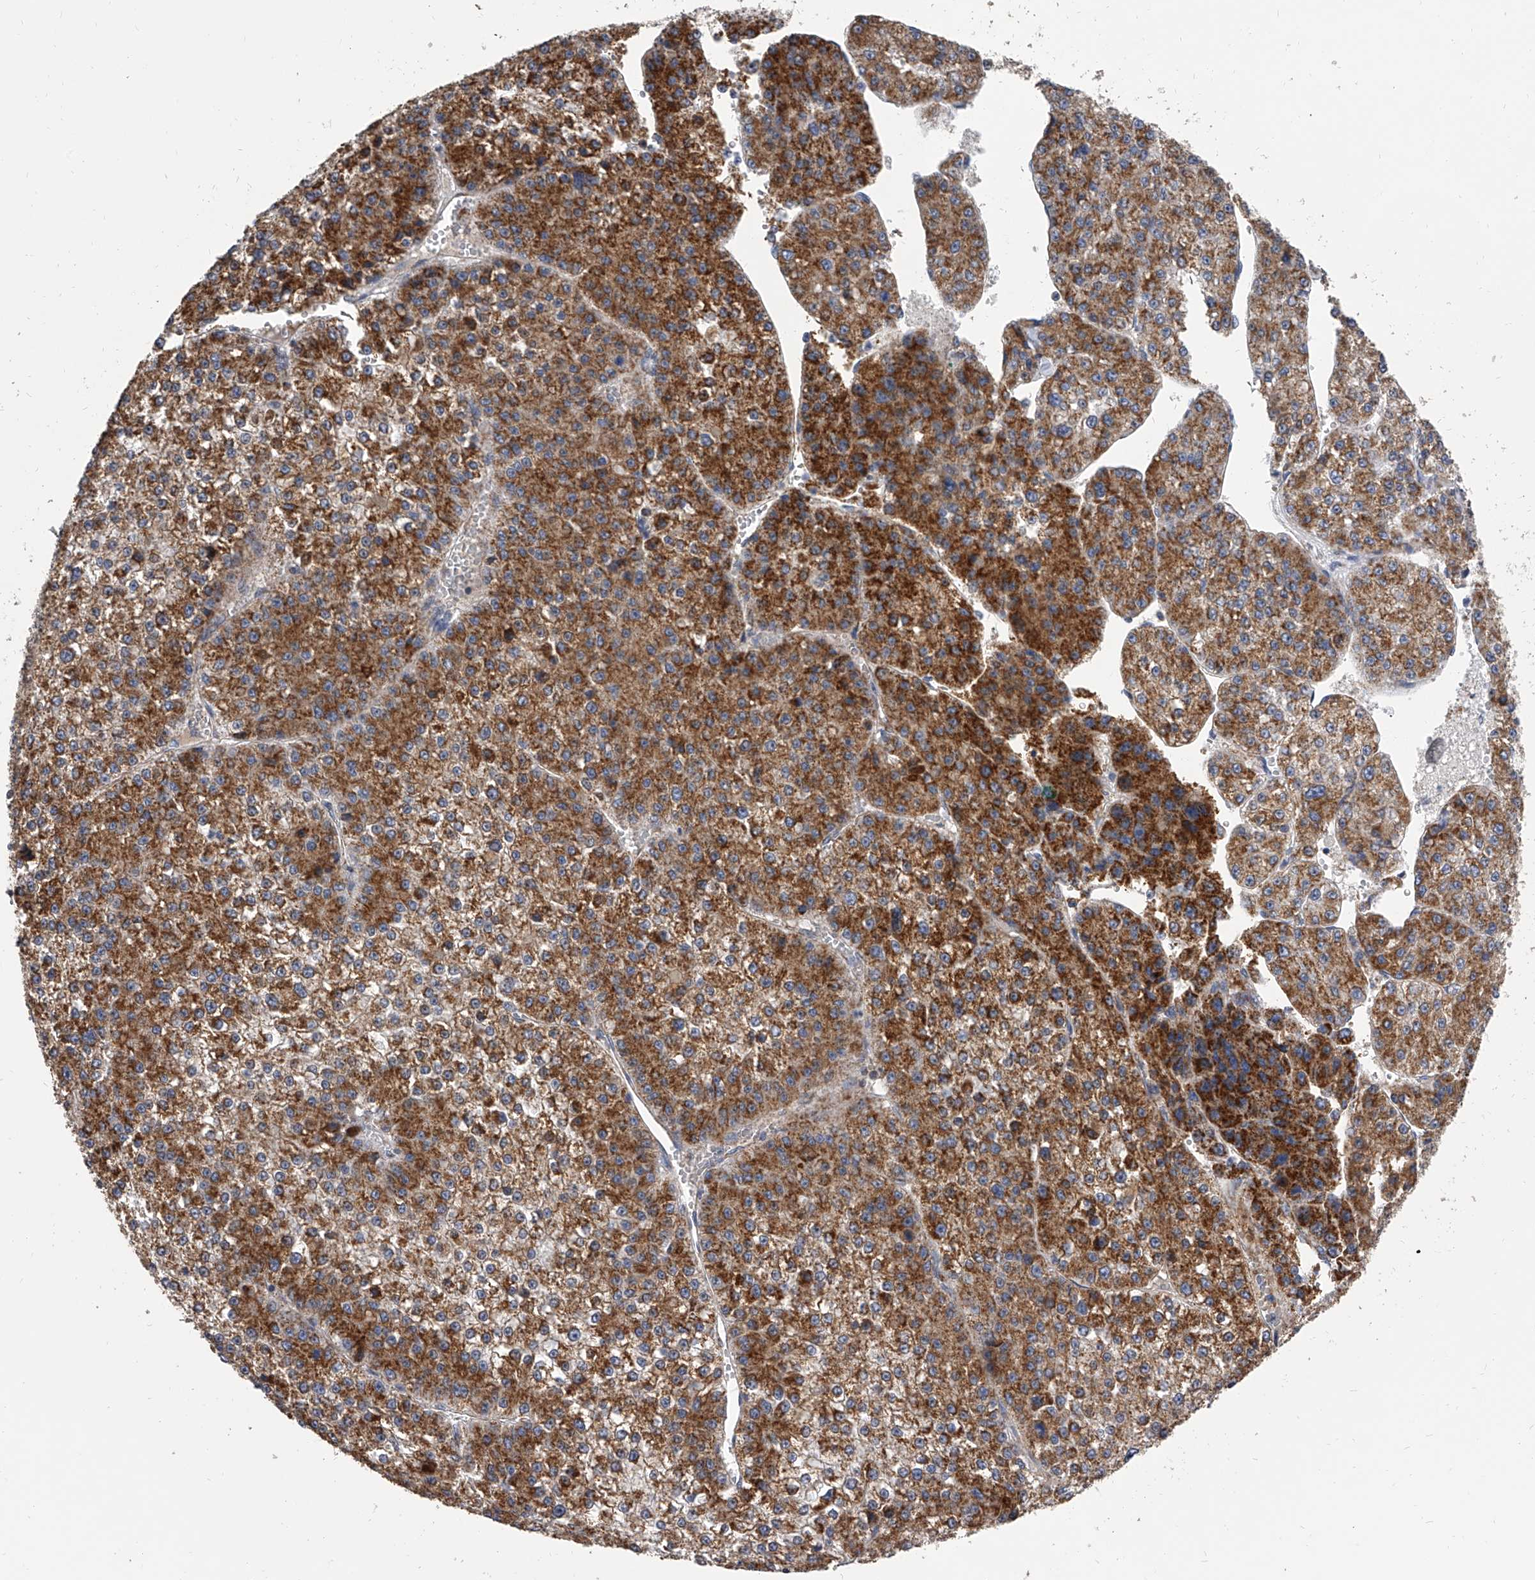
{"staining": {"intensity": "strong", "quantity": ">75%", "location": "cytoplasmic/membranous"}, "tissue": "liver cancer", "cell_type": "Tumor cells", "image_type": "cancer", "snomed": [{"axis": "morphology", "description": "Carcinoma, Hepatocellular, NOS"}, {"axis": "topography", "description": "Liver"}], "caption": "A high amount of strong cytoplasmic/membranous positivity is seen in approximately >75% of tumor cells in liver hepatocellular carcinoma tissue.", "gene": "MRPL28", "patient": {"sex": "female", "age": 73}}